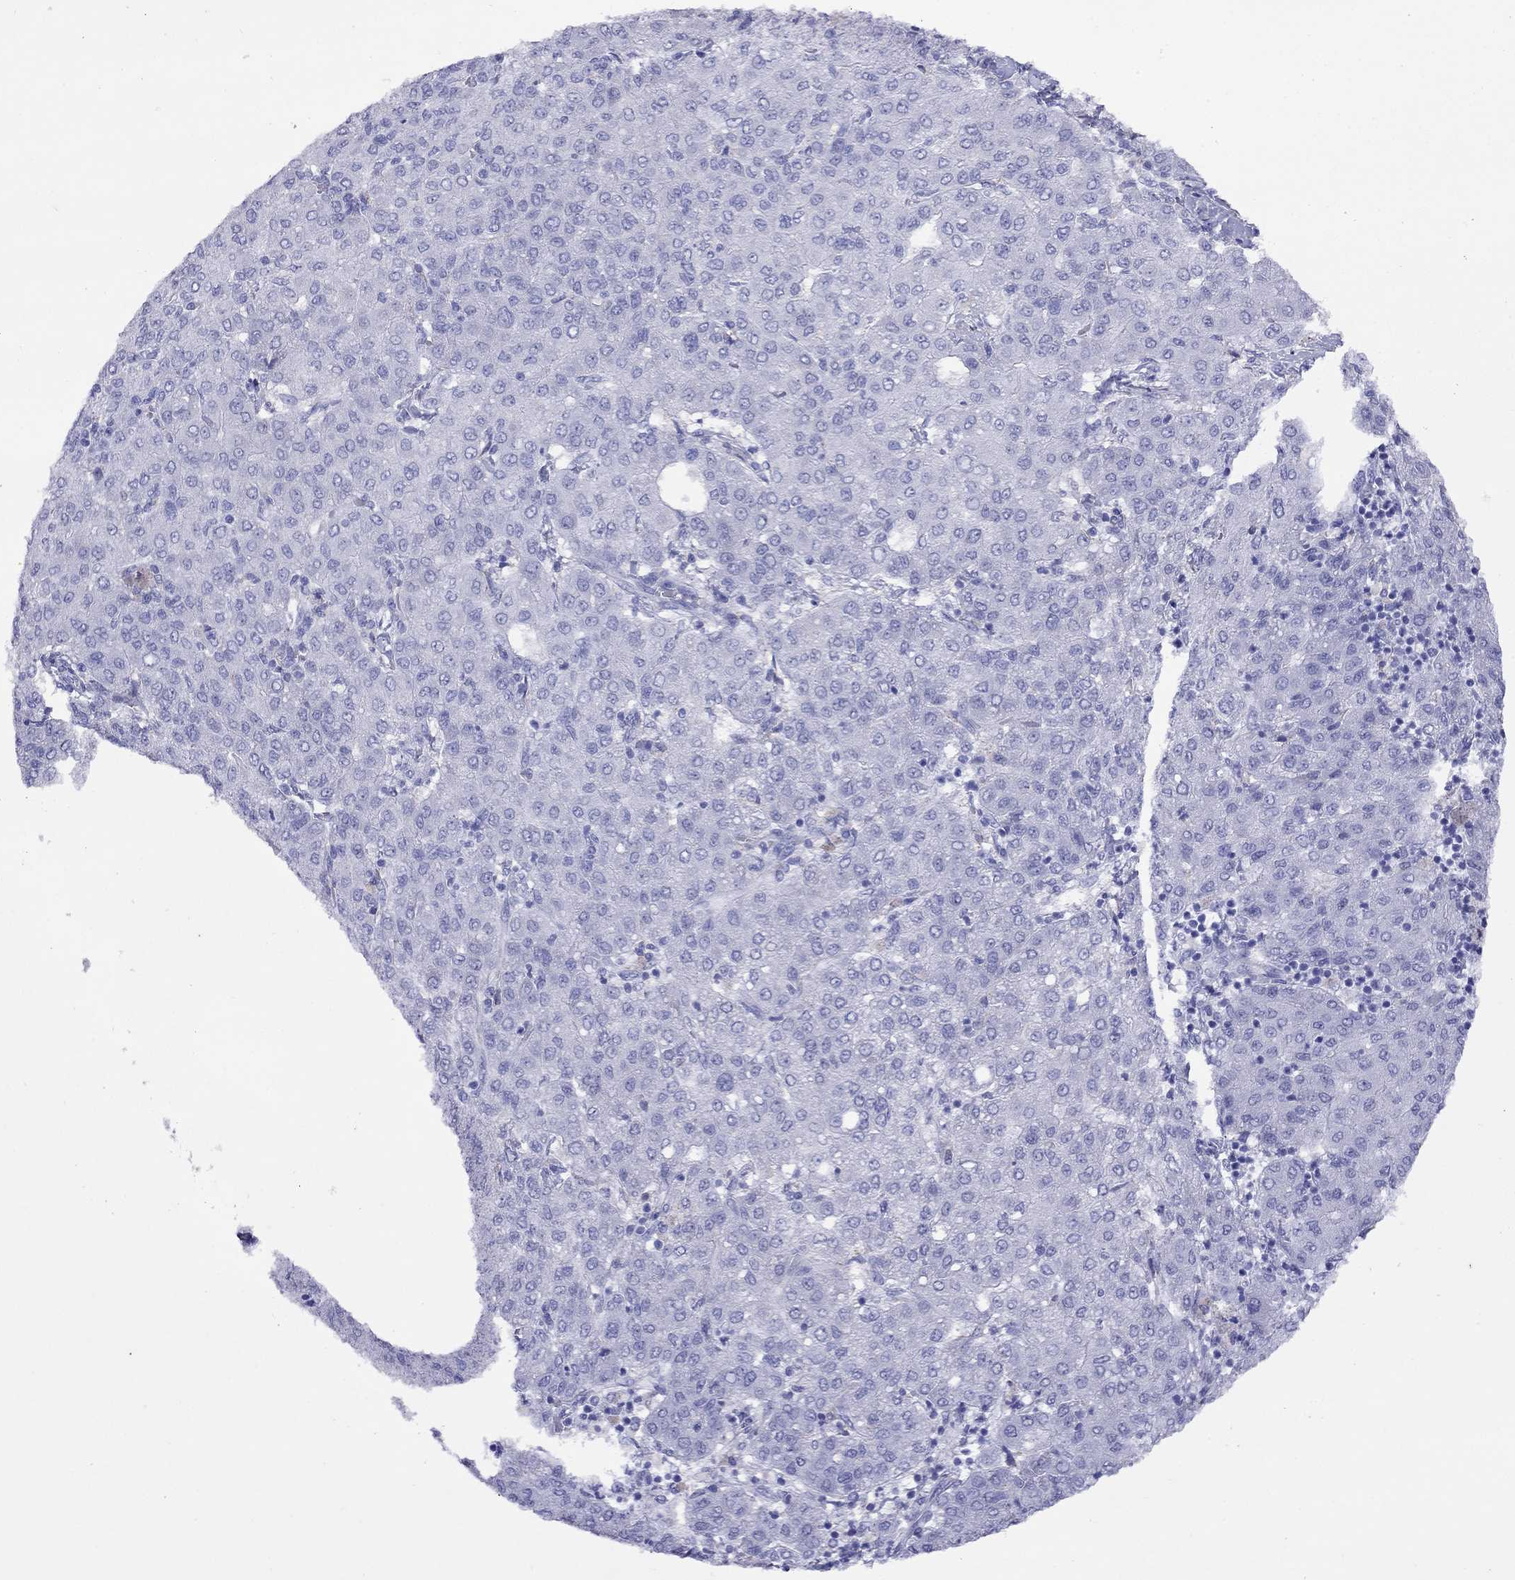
{"staining": {"intensity": "negative", "quantity": "none", "location": "none"}, "tissue": "liver cancer", "cell_type": "Tumor cells", "image_type": "cancer", "snomed": [{"axis": "morphology", "description": "Carcinoma, Hepatocellular, NOS"}, {"axis": "topography", "description": "Liver"}], "caption": "Immunohistochemistry micrograph of liver hepatocellular carcinoma stained for a protein (brown), which reveals no expression in tumor cells.", "gene": "SLC30A8", "patient": {"sex": "male", "age": 65}}